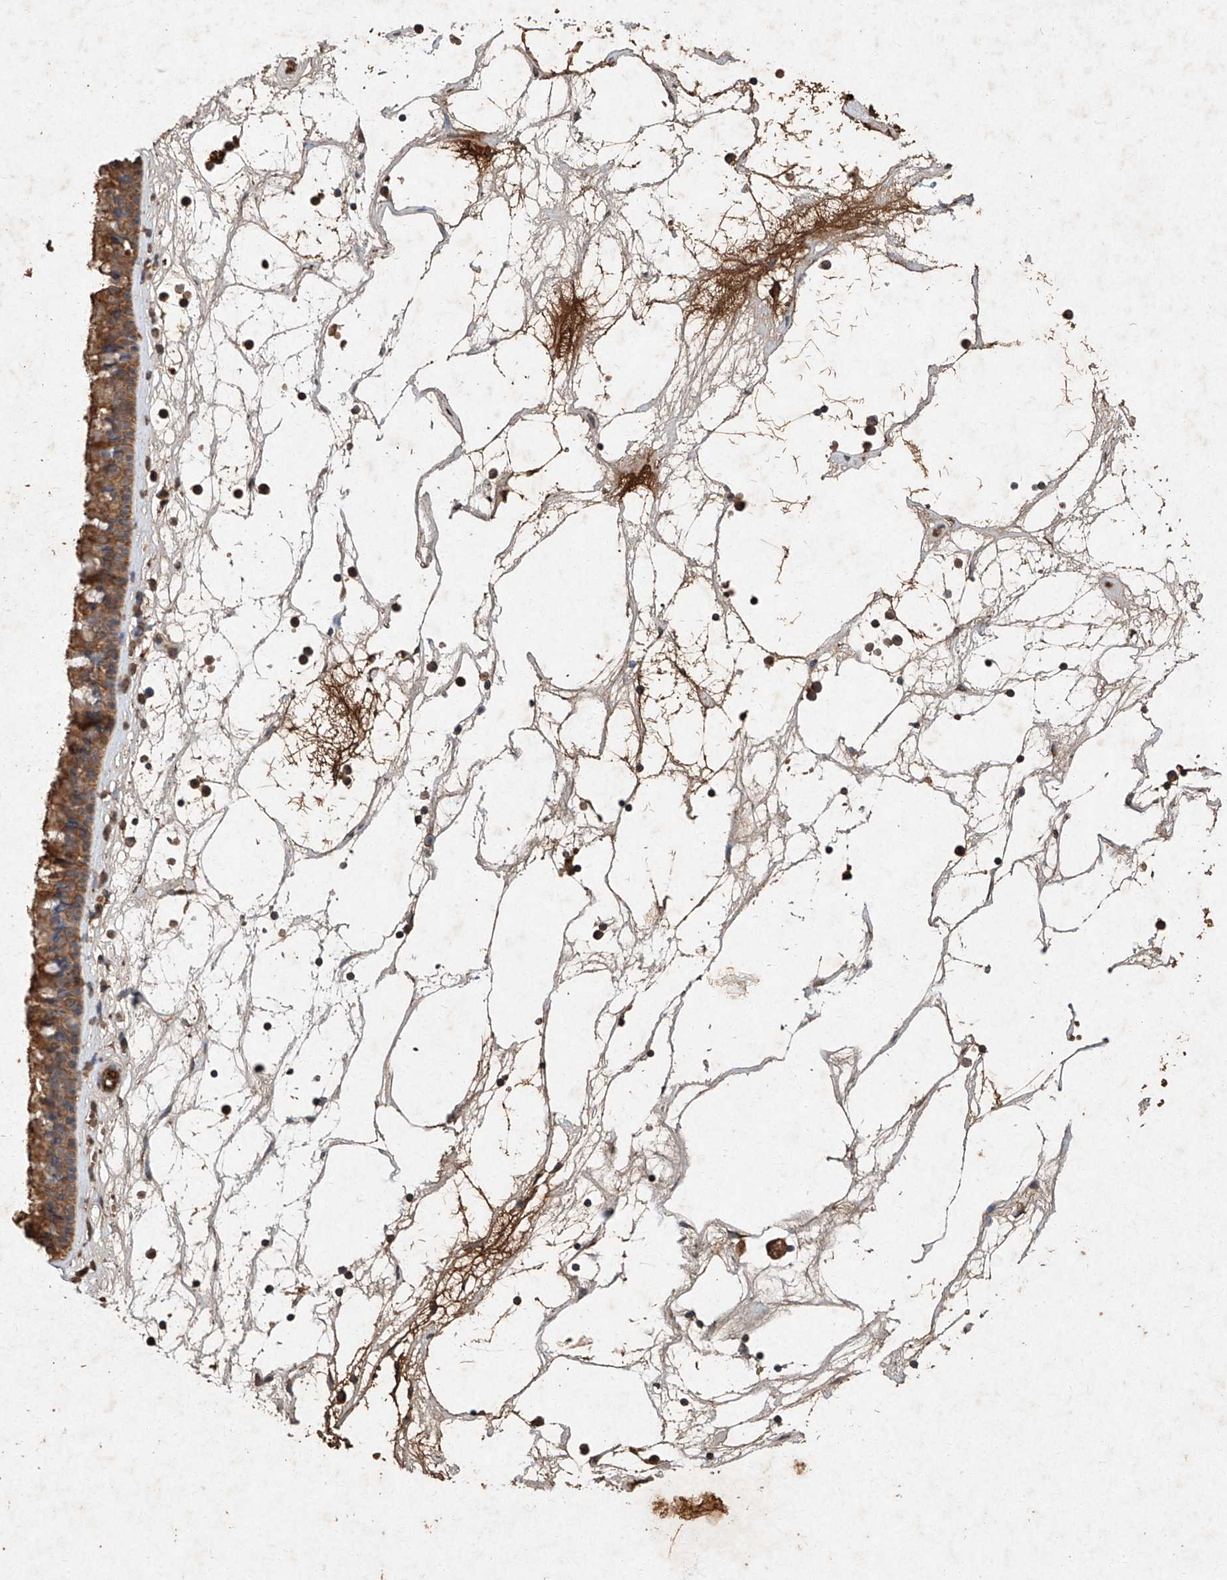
{"staining": {"intensity": "moderate", "quantity": ">75%", "location": "cytoplasmic/membranous"}, "tissue": "nasopharynx", "cell_type": "Respiratory epithelial cells", "image_type": "normal", "snomed": [{"axis": "morphology", "description": "Normal tissue, NOS"}, {"axis": "topography", "description": "Nasopharynx"}], "caption": "A high-resolution micrograph shows immunohistochemistry staining of benign nasopharynx, which shows moderate cytoplasmic/membranous positivity in about >75% of respiratory epithelial cells.", "gene": "STK3", "patient": {"sex": "male", "age": 64}}